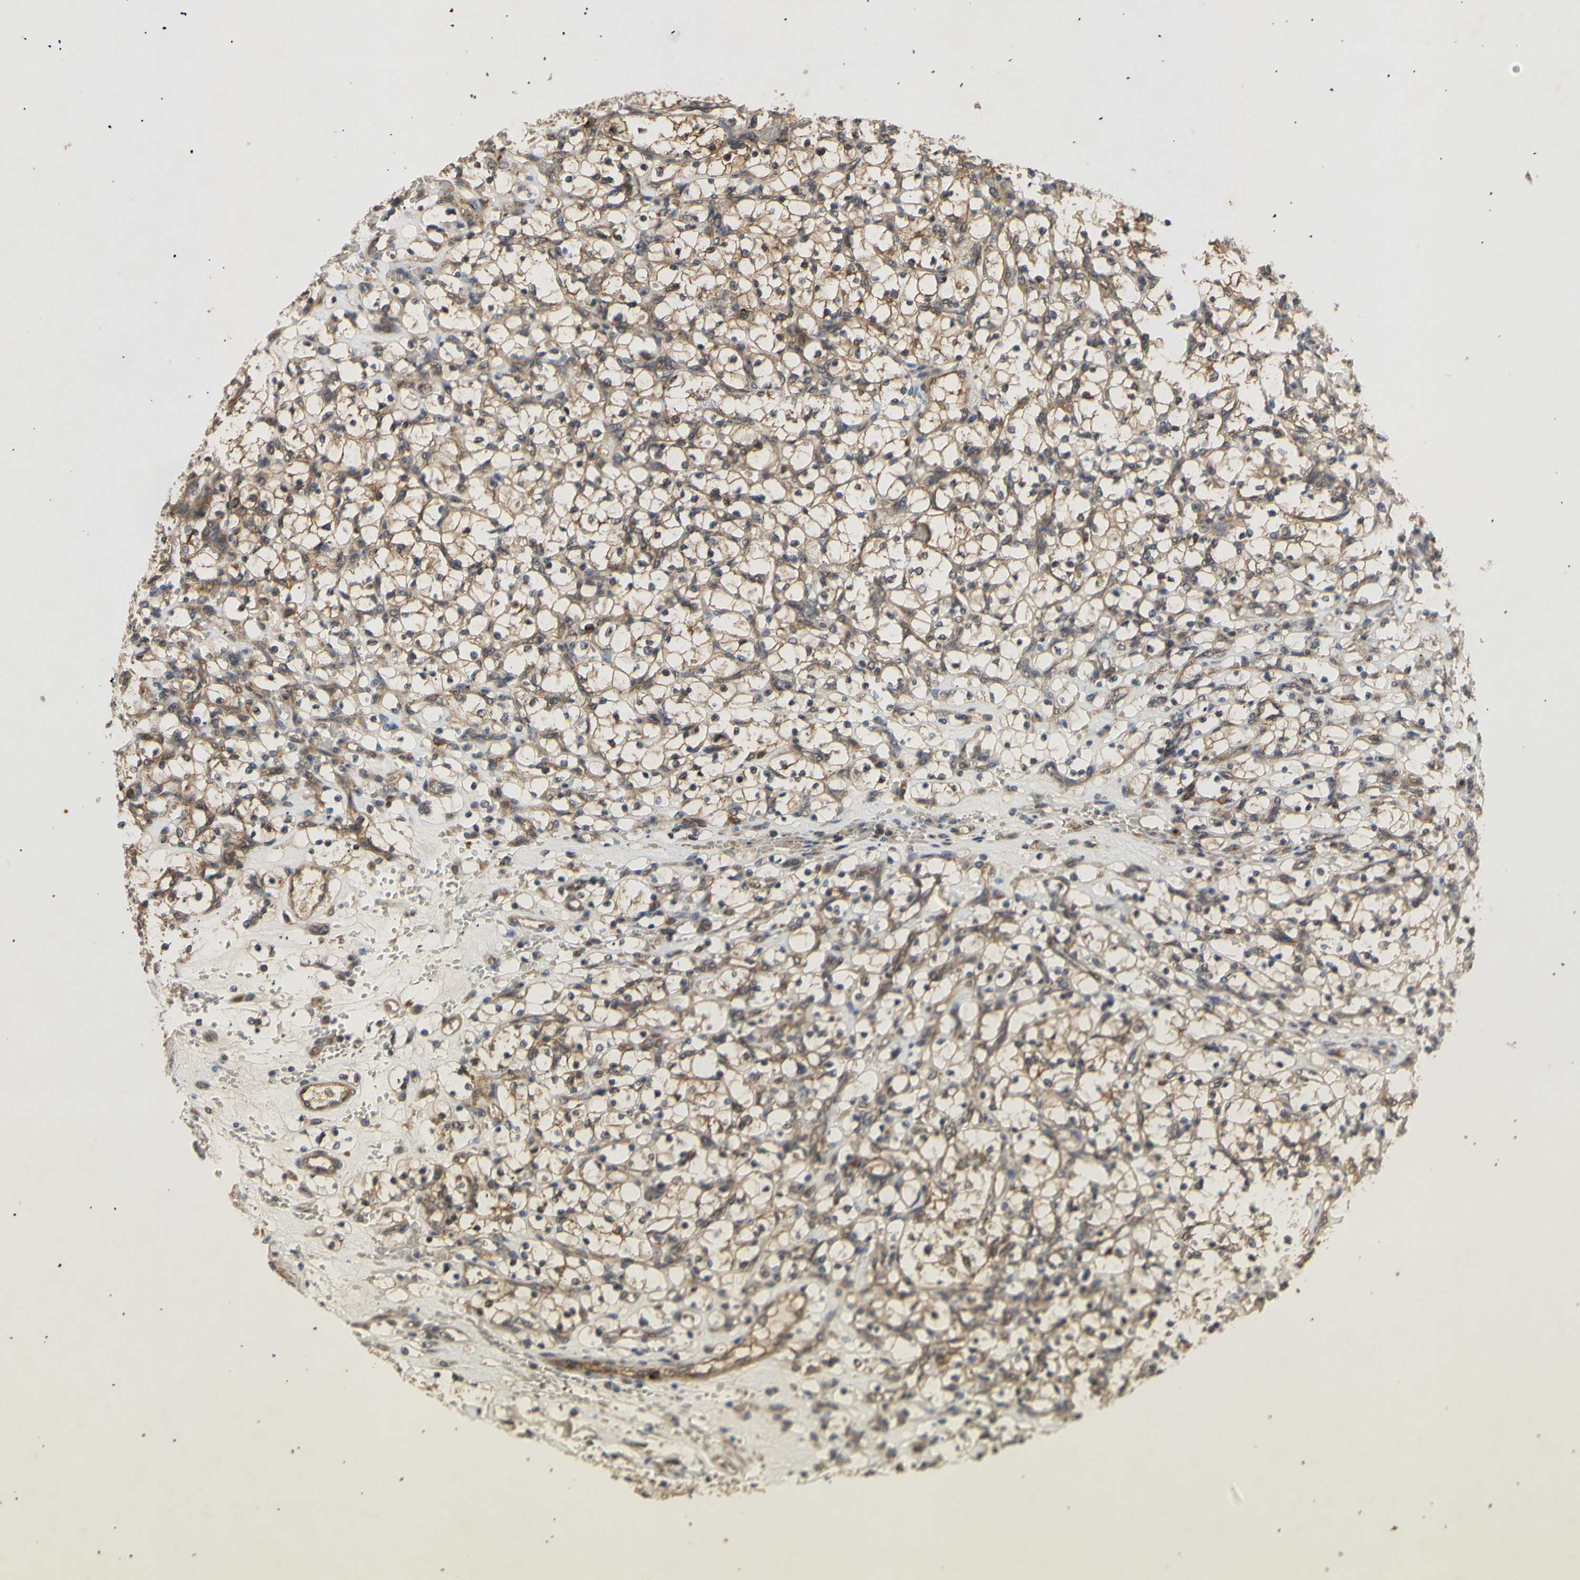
{"staining": {"intensity": "moderate", "quantity": ">75%", "location": "cytoplasmic/membranous"}, "tissue": "renal cancer", "cell_type": "Tumor cells", "image_type": "cancer", "snomed": [{"axis": "morphology", "description": "Adenocarcinoma, NOS"}, {"axis": "topography", "description": "Kidney"}], "caption": "Immunohistochemical staining of renal cancer exhibits medium levels of moderate cytoplasmic/membranous protein staining in about >75% of tumor cells.", "gene": "PKN1", "patient": {"sex": "female", "age": 69}}